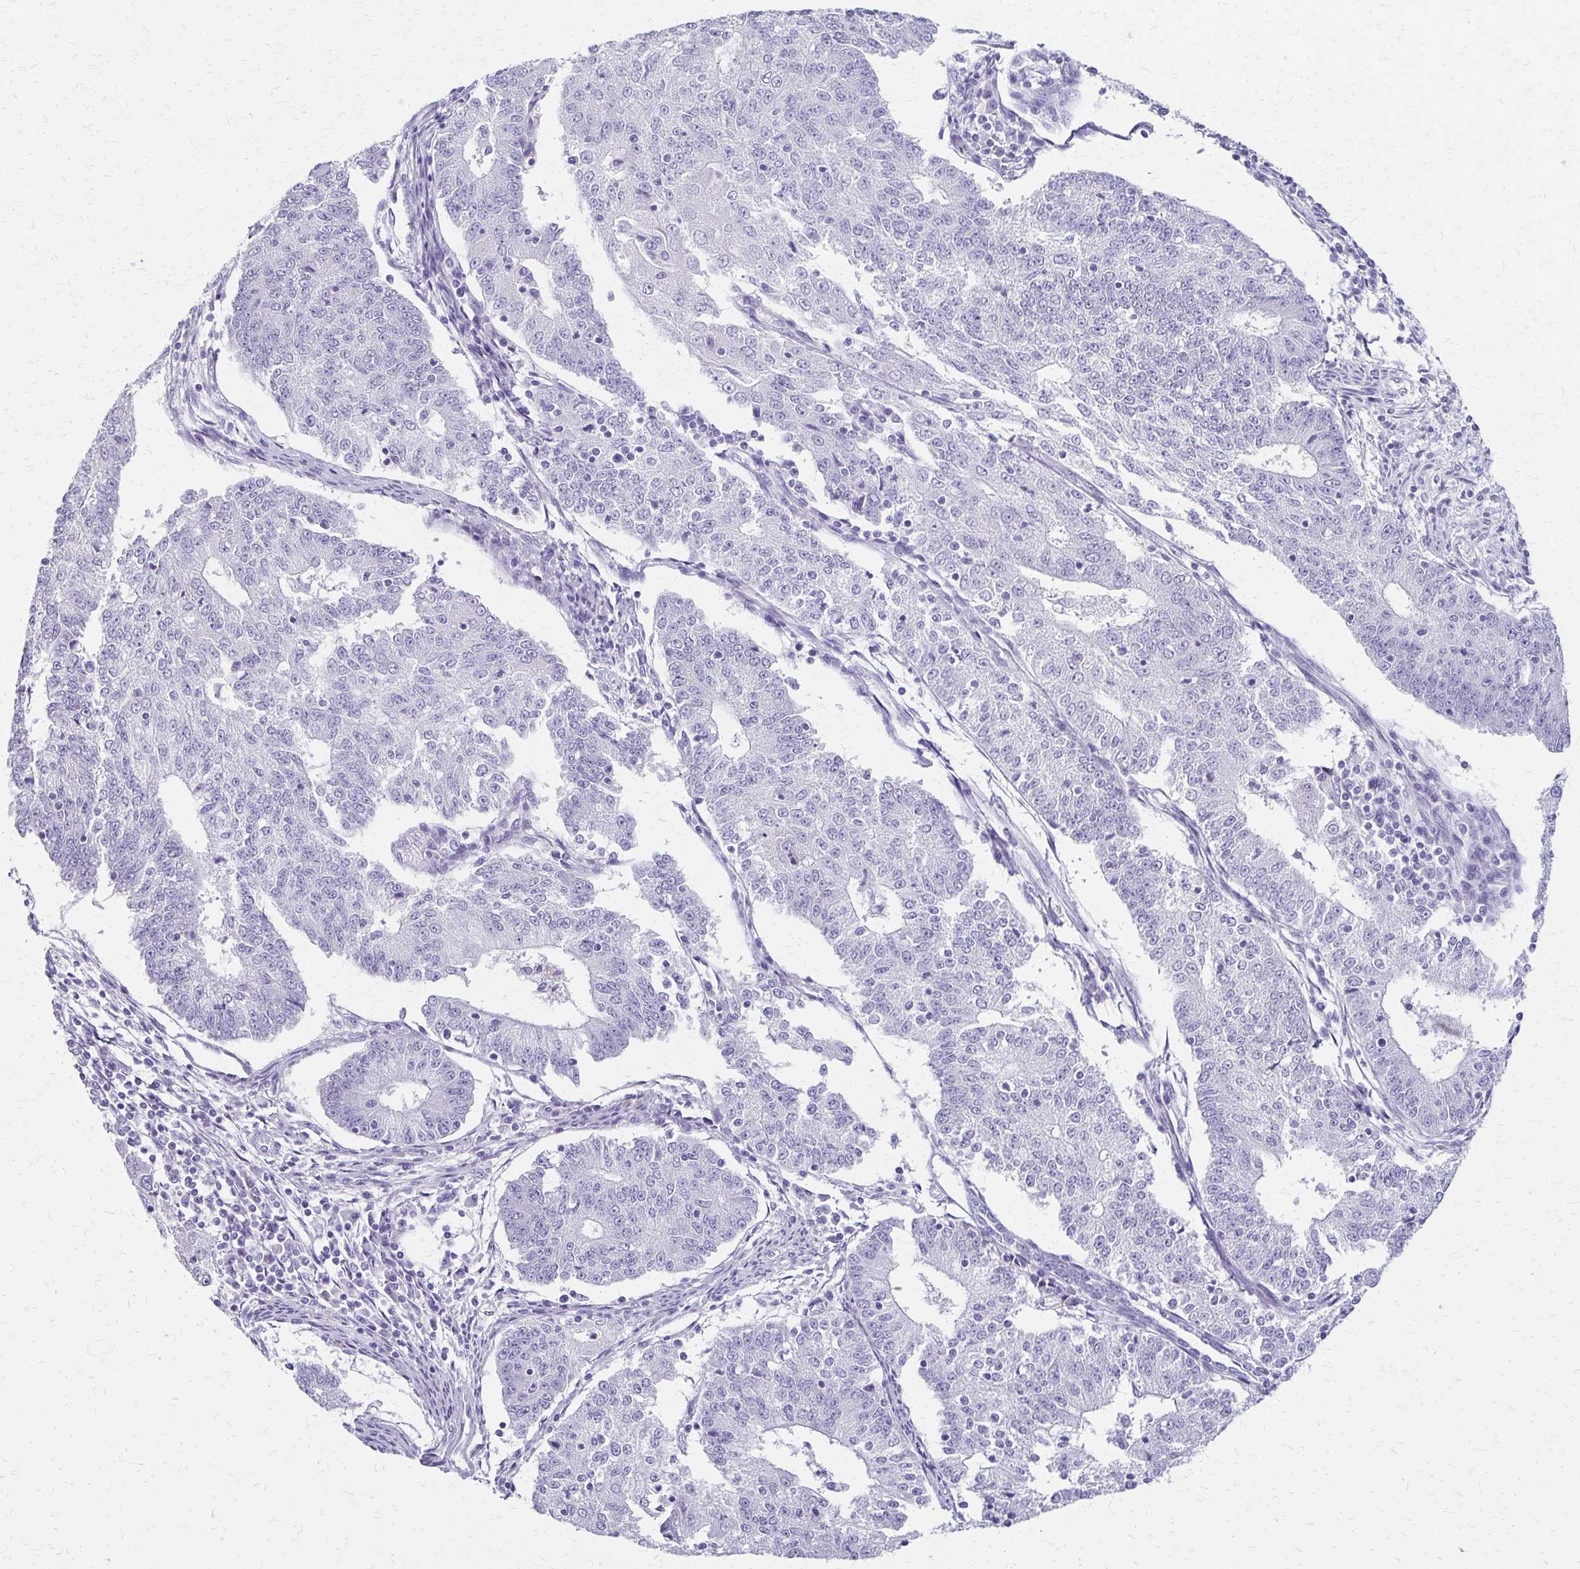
{"staining": {"intensity": "negative", "quantity": "none", "location": "none"}, "tissue": "endometrial cancer", "cell_type": "Tumor cells", "image_type": "cancer", "snomed": [{"axis": "morphology", "description": "Adenocarcinoma, NOS"}, {"axis": "topography", "description": "Endometrium"}], "caption": "Endometrial adenocarcinoma was stained to show a protein in brown. There is no significant expression in tumor cells.", "gene": "ZSCAN5B", "patient": {"sex": "female", "age": 56}}